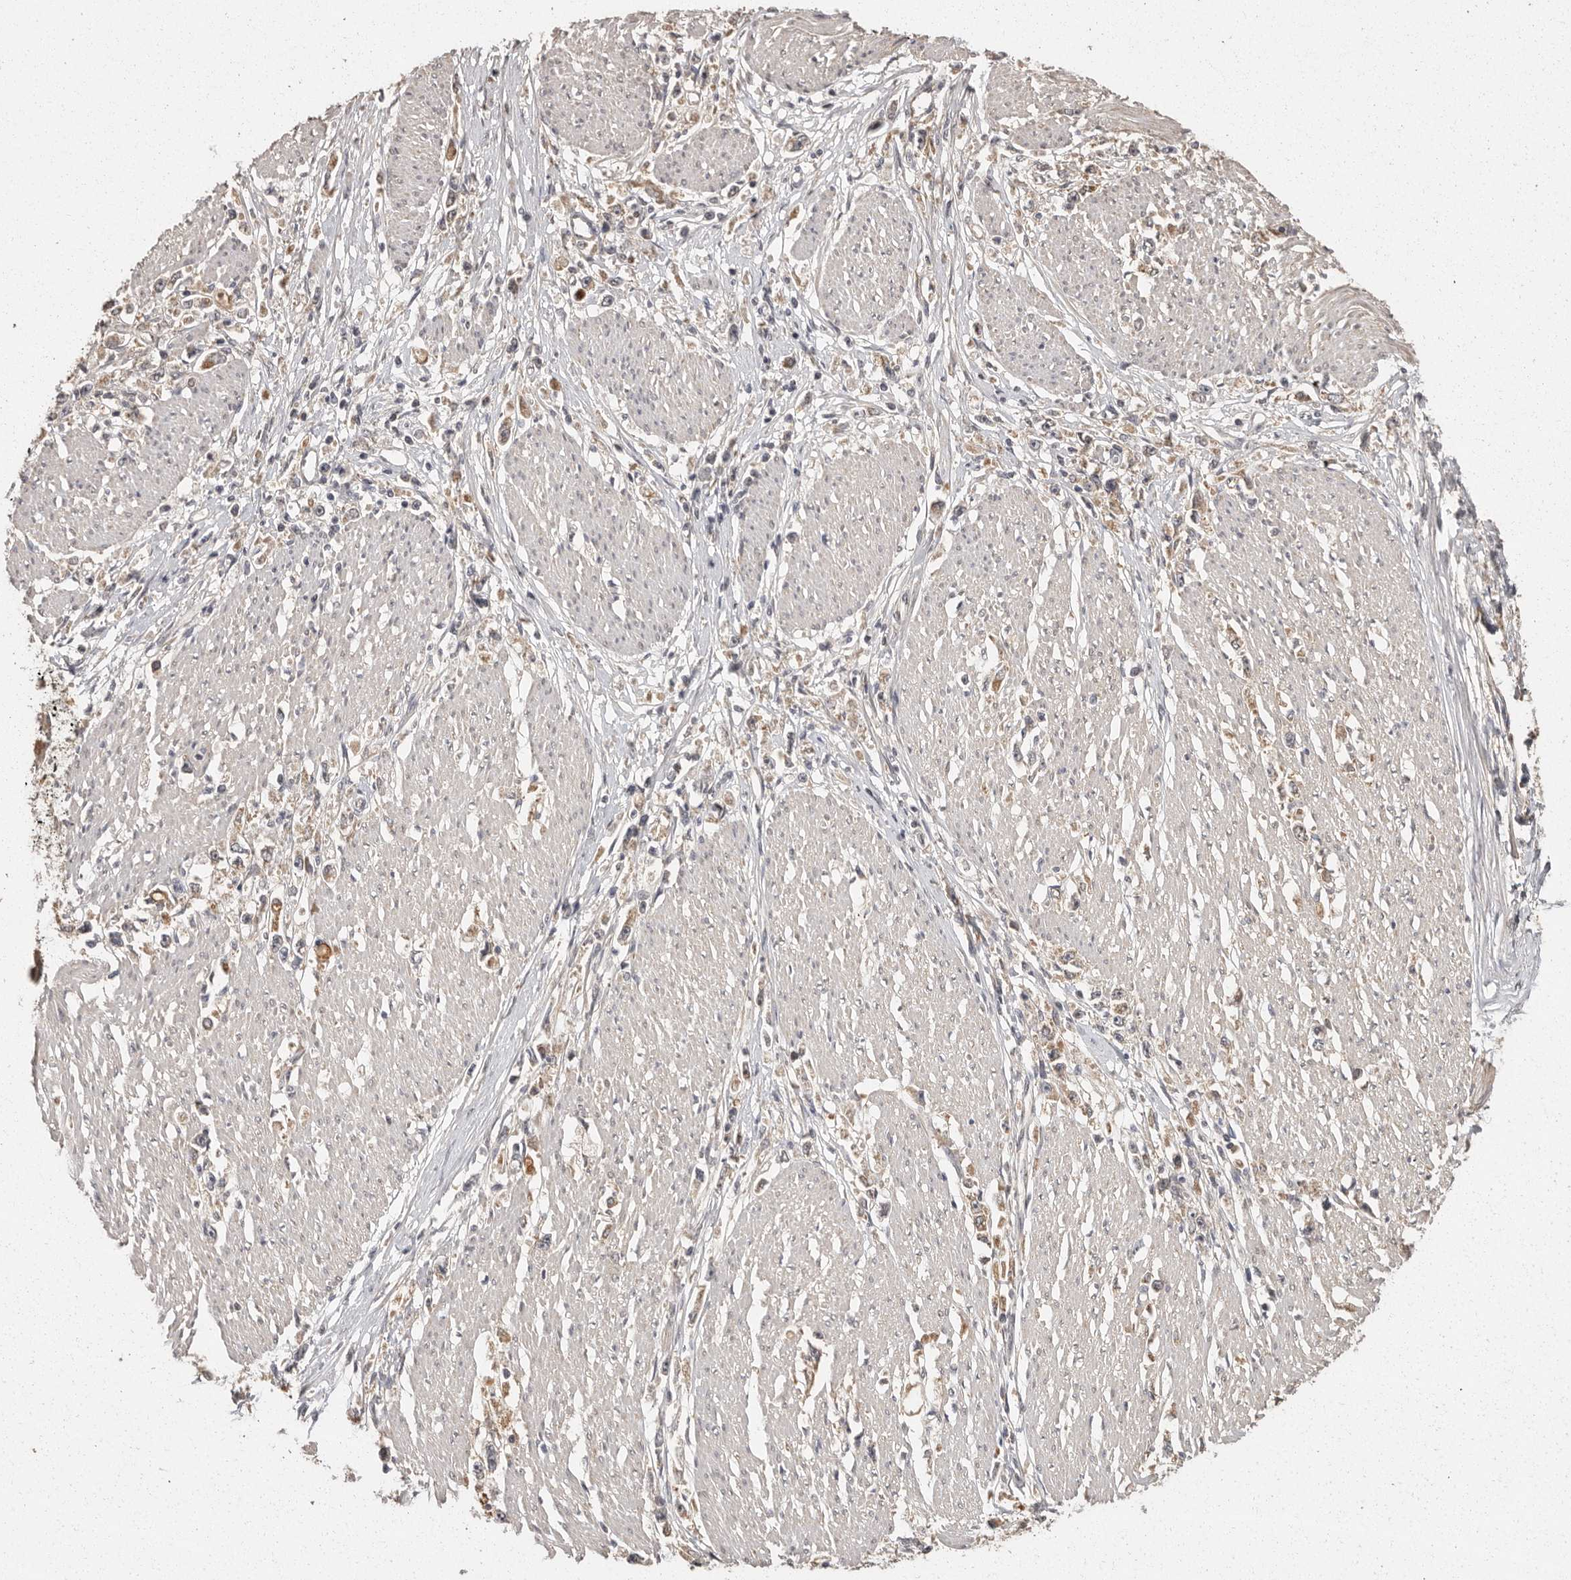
{"staining": {"intensity": "weak", "quantity": "25%-75%", "location": "cytoplasmic/membranous"}, "tissue": "stomach cancer", "cell_type": "Tumor cells", "image_type": "cancer", "snomed": [{"axis": "morphology", "description": "Adenocarcinoma, NOS"}, {"axis": "topography", "description": "Stomach"}], "caption": "A low amount of weak cytoplasmic/membranous positivity is seen in about 25%-75% of tumor cells in stomach cancer (adenocarcinoma) tissue. The staining is performed using DAB brown chromogen to label protein expression. The nuclei are counter-stained blue using hematoxylin.", "gene": "BAIAP2", "patient": {"sex": "female", "age": 59}}